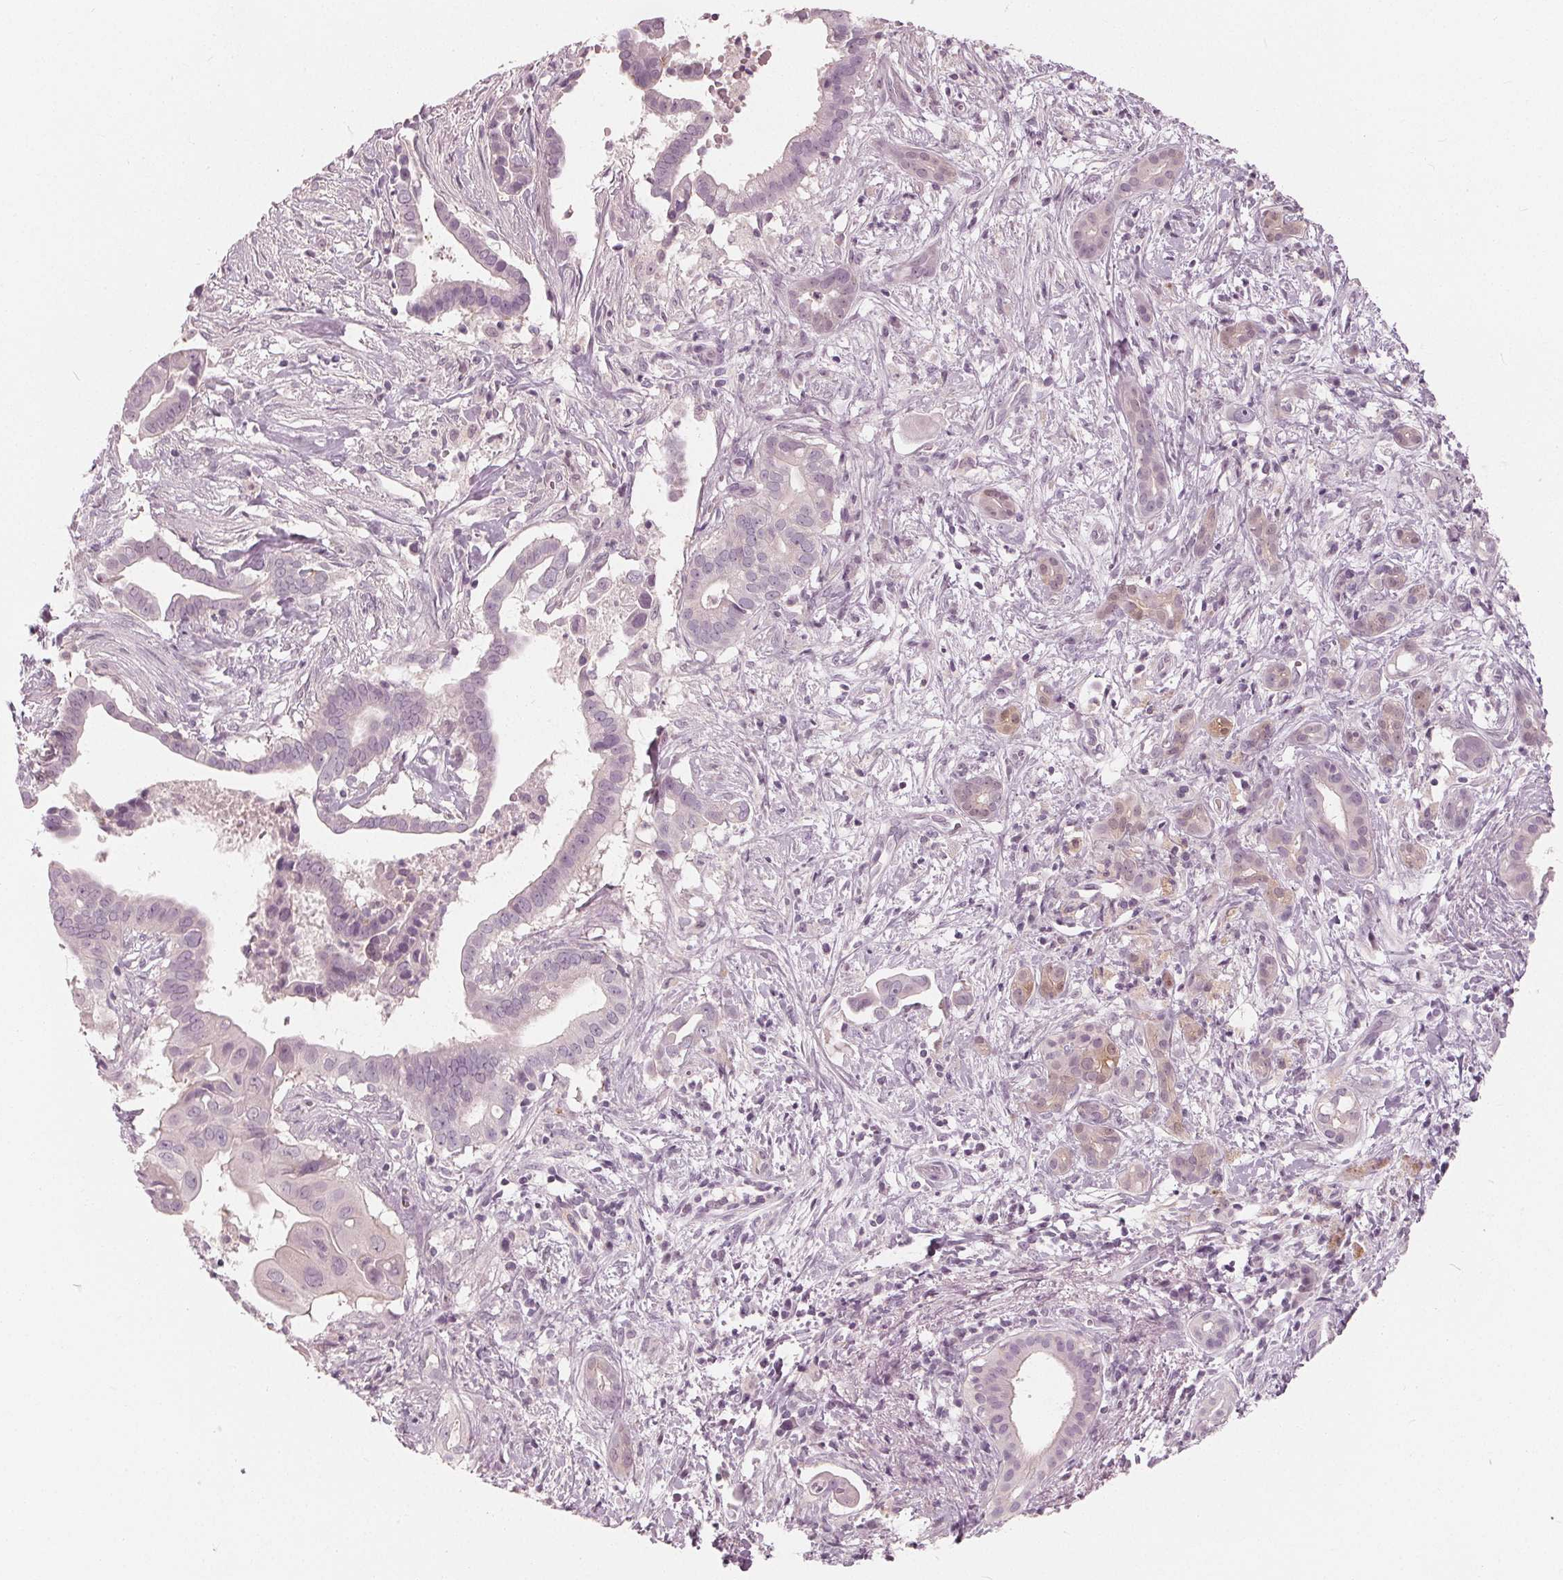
{"staining": {"intensity": "negative", "quantity": "none", "location": "none"}, "tissue": "pancreatic cancer", "cell_type": "Tumor cells", "image_type": "cancer", "snomed": [{"axis": "morphology", "description": "Adenocarcinoma, NOS"}, {"axis": "topography", "description": "Pancreas"}], "caption": "An immunohistochemistry histopathology image of adenocarcinoma (pancreatic) is shown. There is no staining in tumor cells of adenocarcinoma (pancreatic).", "gene": "SAT2", "patient": {"sex": "male", "age": 61}}